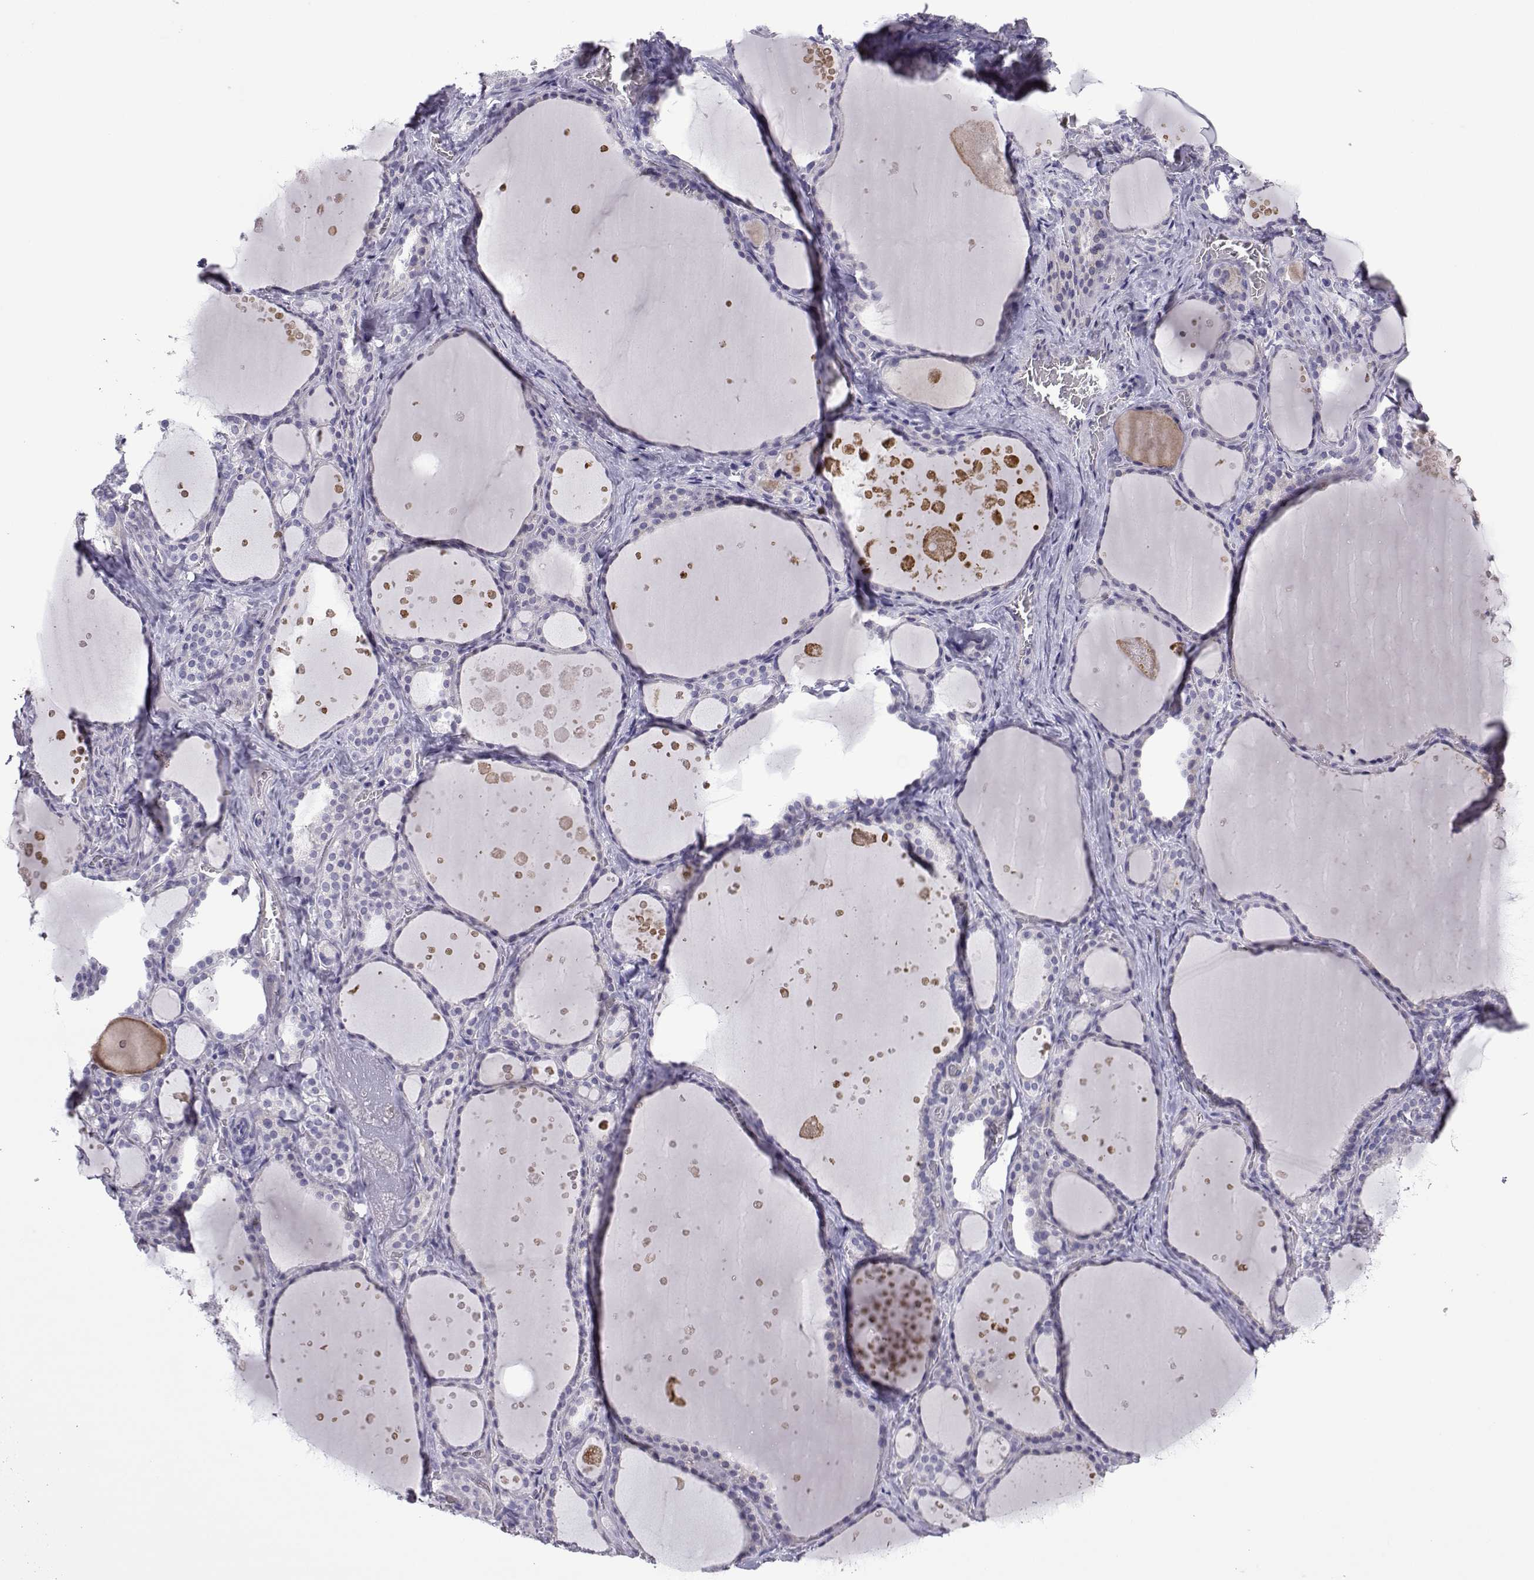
{"staining": {"intensity": "negative", "quantity": "none", "location": "none"}, "tissue": "thyroid gland", "cell_type": "Glandular cells", "image_type": "normal", "snomed": [{"axis": "morphology", "description": "Normal tissue, NOS"}, {"axis": "topography", "description": "Thyroid gland"}], "caption": "The image demonstrates no staining of glandular cells in unremarkable thyroid gland. (Immunohistochemistry, brightfield microscopy, high magnification).", "gene": "SPACA7", "patient": {"sex": "male", "age": 63}}